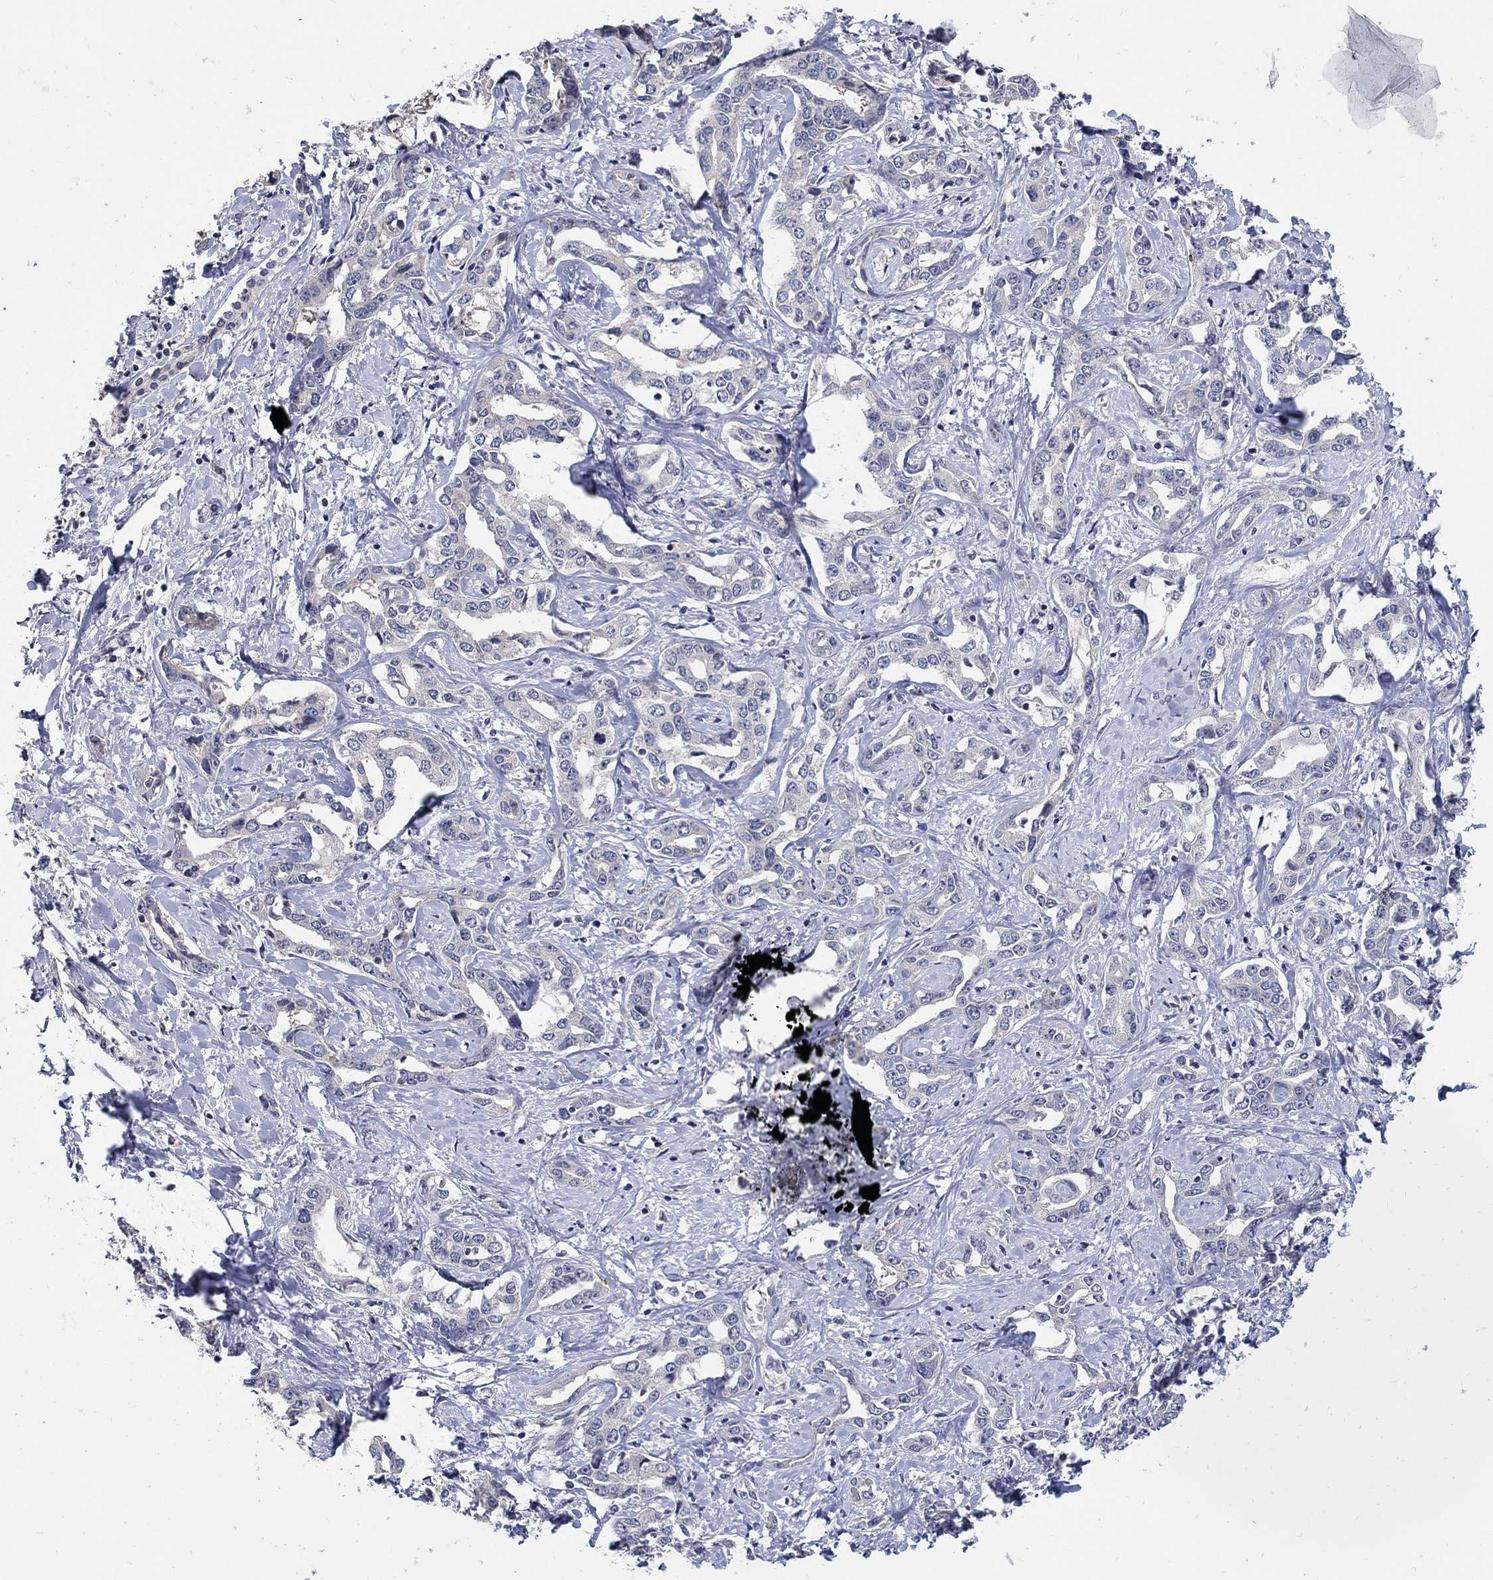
{"staining": {"intensity": "negative", "quantity": "none", "location": "none"}, "tissue": "liver cancer", "cell_type": "Tumor cells", "image_type": "cancer", "snomed": [{"axis": "morphology", "description": "Cholangiocarcinoma"}, {"axis": "topography", "description": "Liver"}], "caption": "Protein analysis of liver cancer (cholangiocarcinoma) reveals no significant staining in tumor cells.", "gene": "CETN1", "patient": {"sex": "male", "age": 59}}